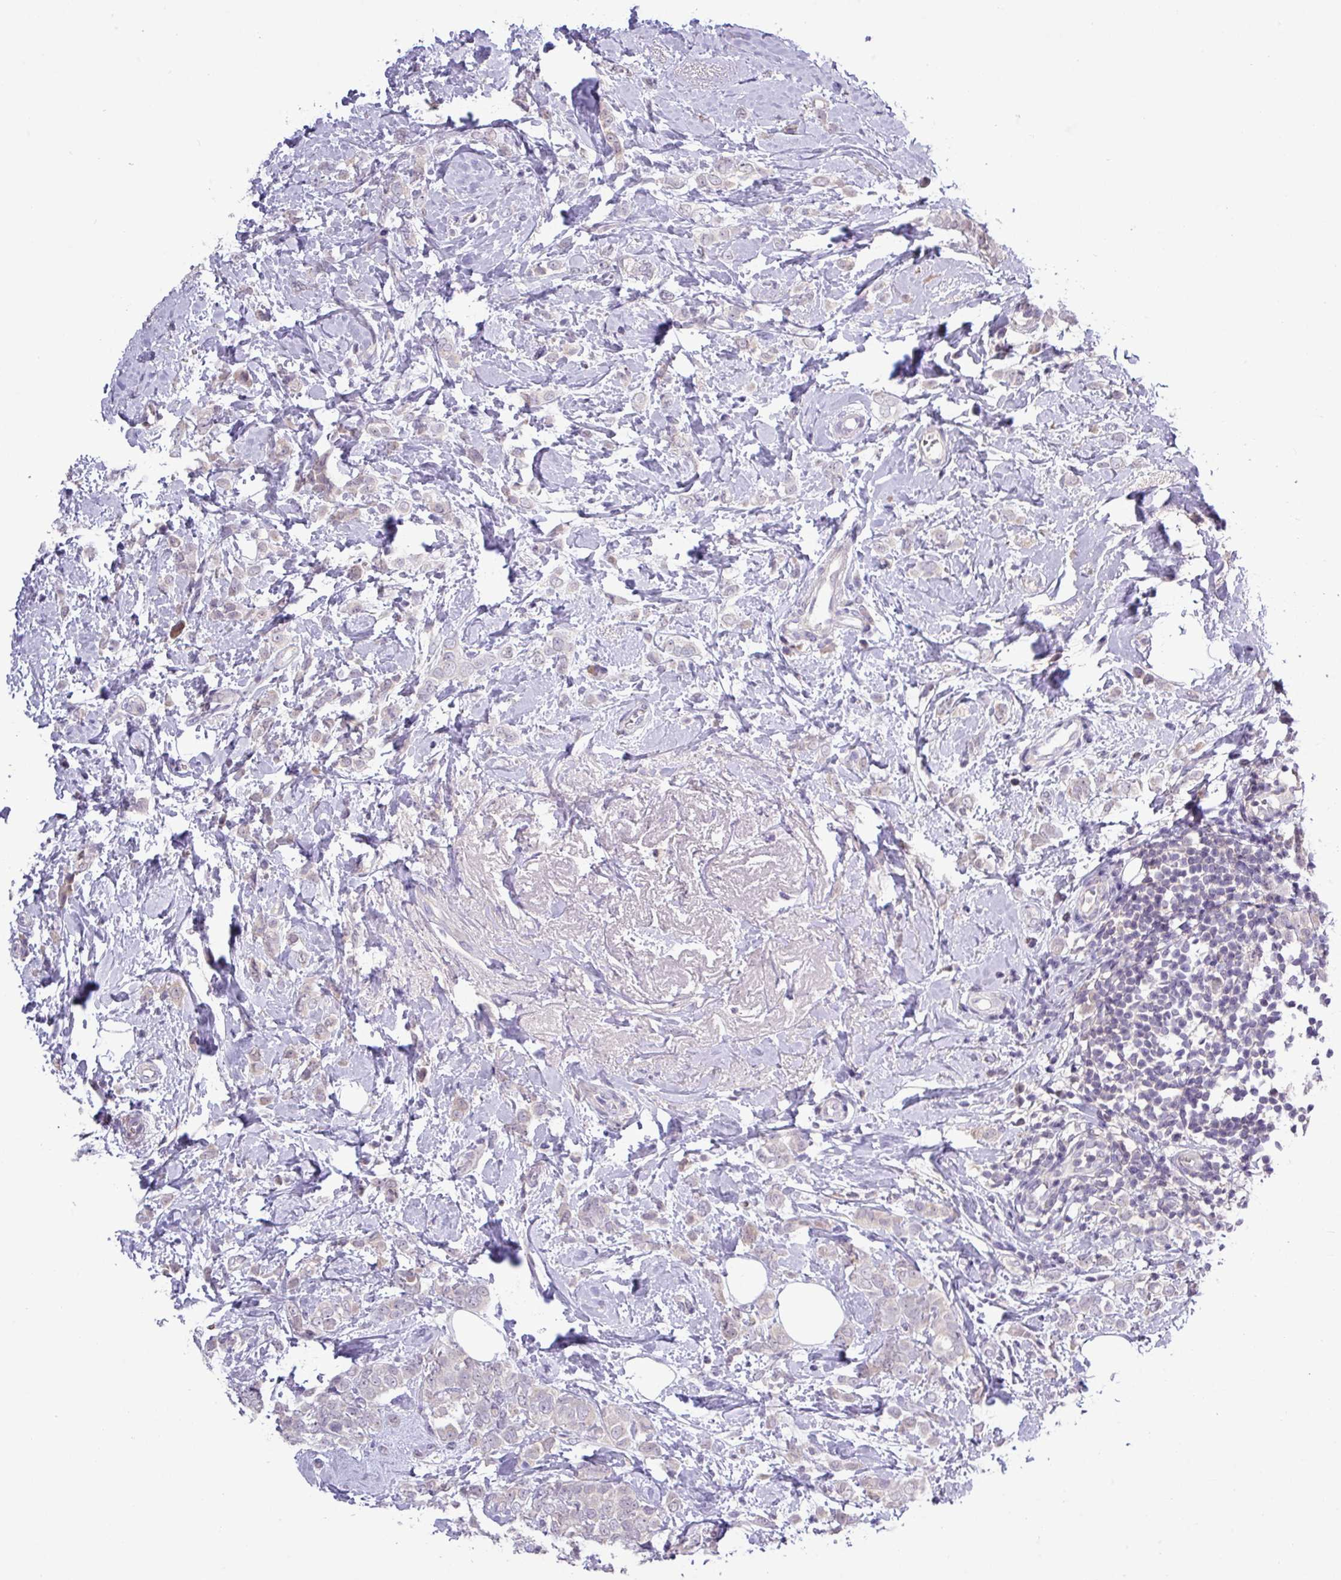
{"staining": {"intensity": "negative", "quantity": "none", "location": "none"}, "tissue": "breast cancer", "cell_type": "Tumor cells", "image_type": "cancer", "snomed": [{"axis": "morphology", "description": "Lobular carcinoma"}, {"axis": "topography", "description": "Breast"}], "caption": "Immunohistochemistry (IHC) image of neoplastic tissue: breast cancer (lobular carcinoma) stained with DAB (3,3'-diaminobenzidine) exhibits no significant protein staining in tumor cells.", "gene": "RIPPLY1", "patient": {"sex": "female", "age": 47}}